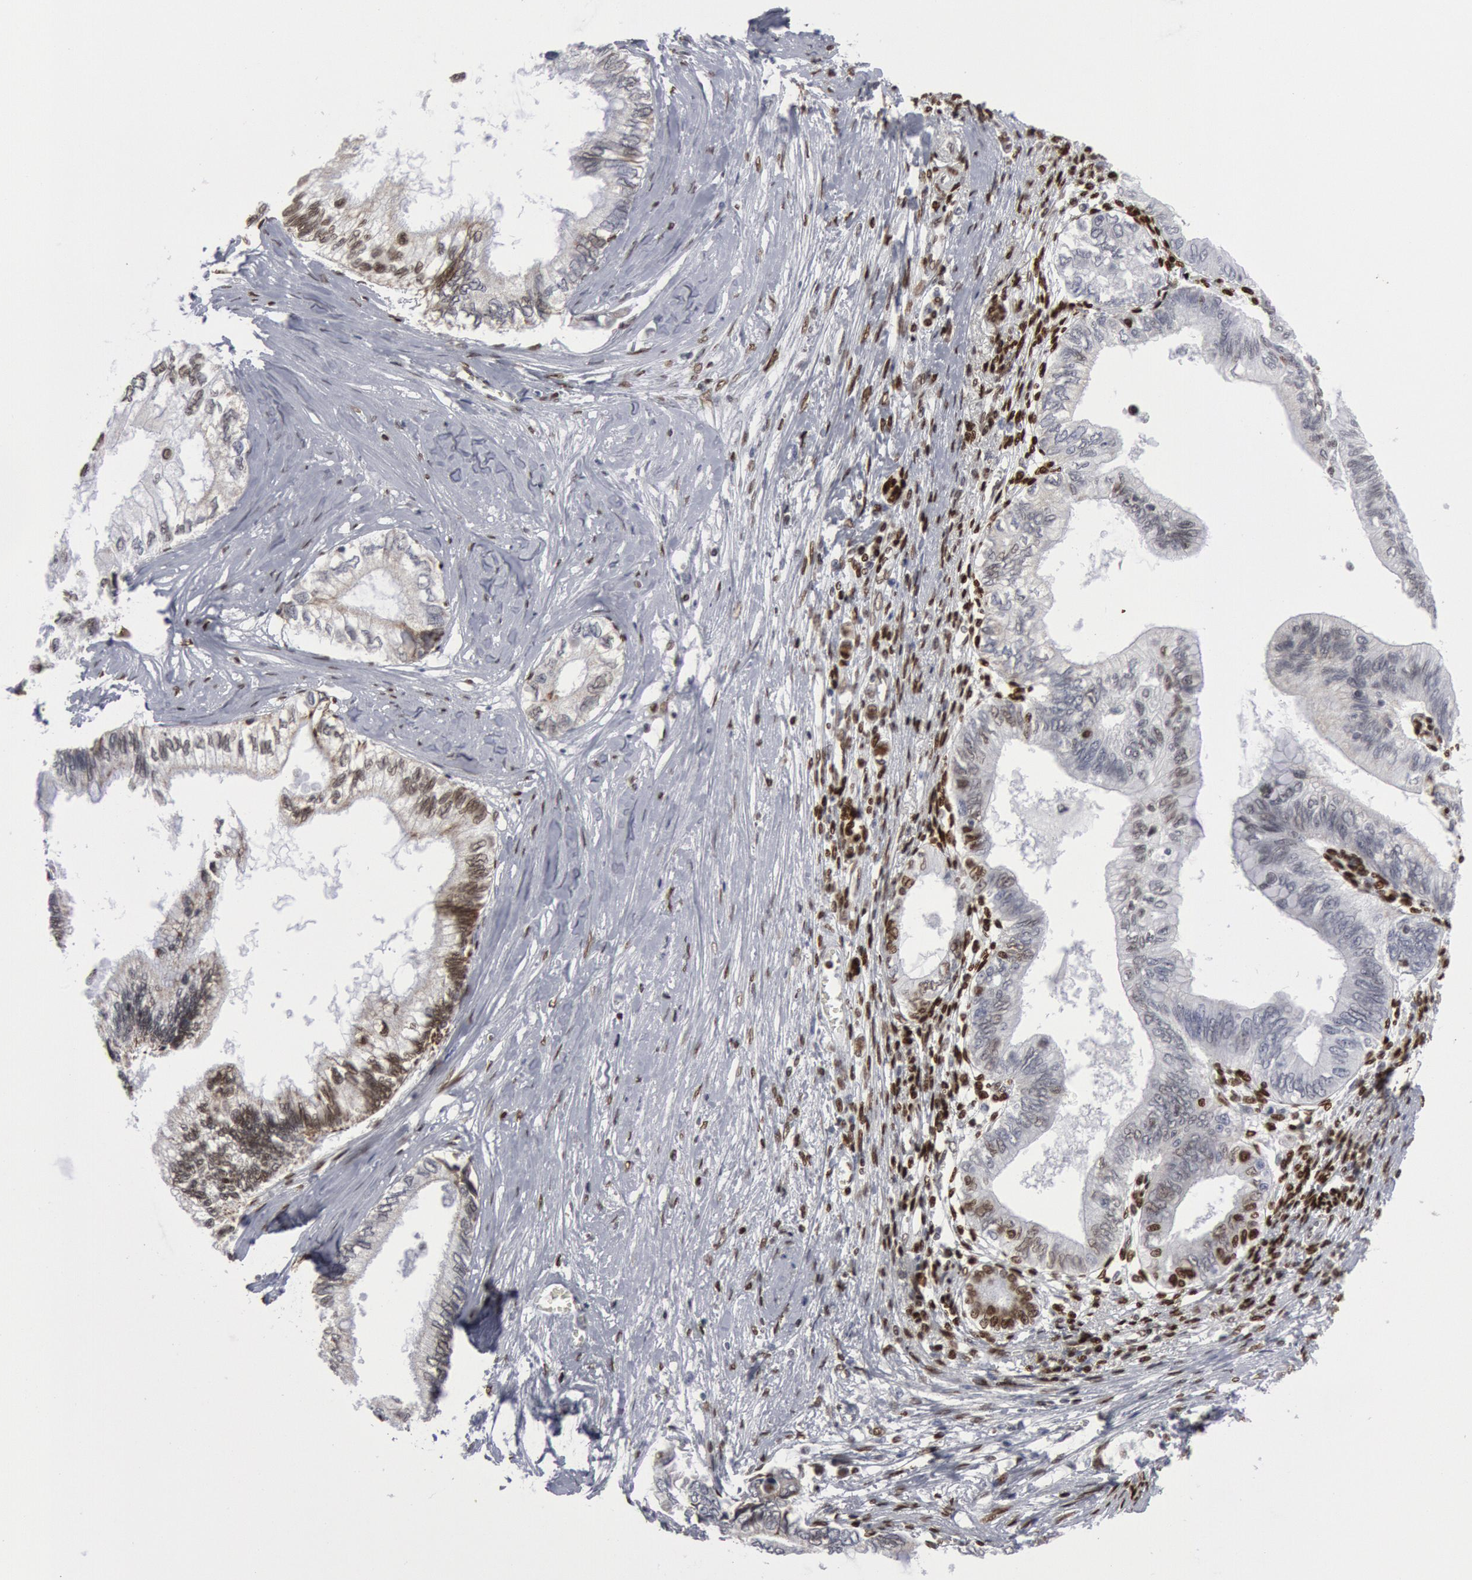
{"staining": {"intensity": "weak", "quantity": "25%-75%", "location": "nuclear"}, "tissue": "pancreatic cancer", "cell_type": "Tumor cells", "image_type": "cancer", "snomed": [{"axis": "morphology", "description": "Adenocarcinoma, NOS"}, {"axis": "topography", "description": "Pancreas"}], "caption": "High-magnification brightfield microscopy of pancreatic cancer (adenocarcinoma) stained with DAB (brown) and counterstained with hematoxylin (blue). tumor cells exhibit weak nuclear expression is appreciated in approximately25%-75% of cells.", "gene": "MECP2", "patient": {"sex": "female", "age": 66}}